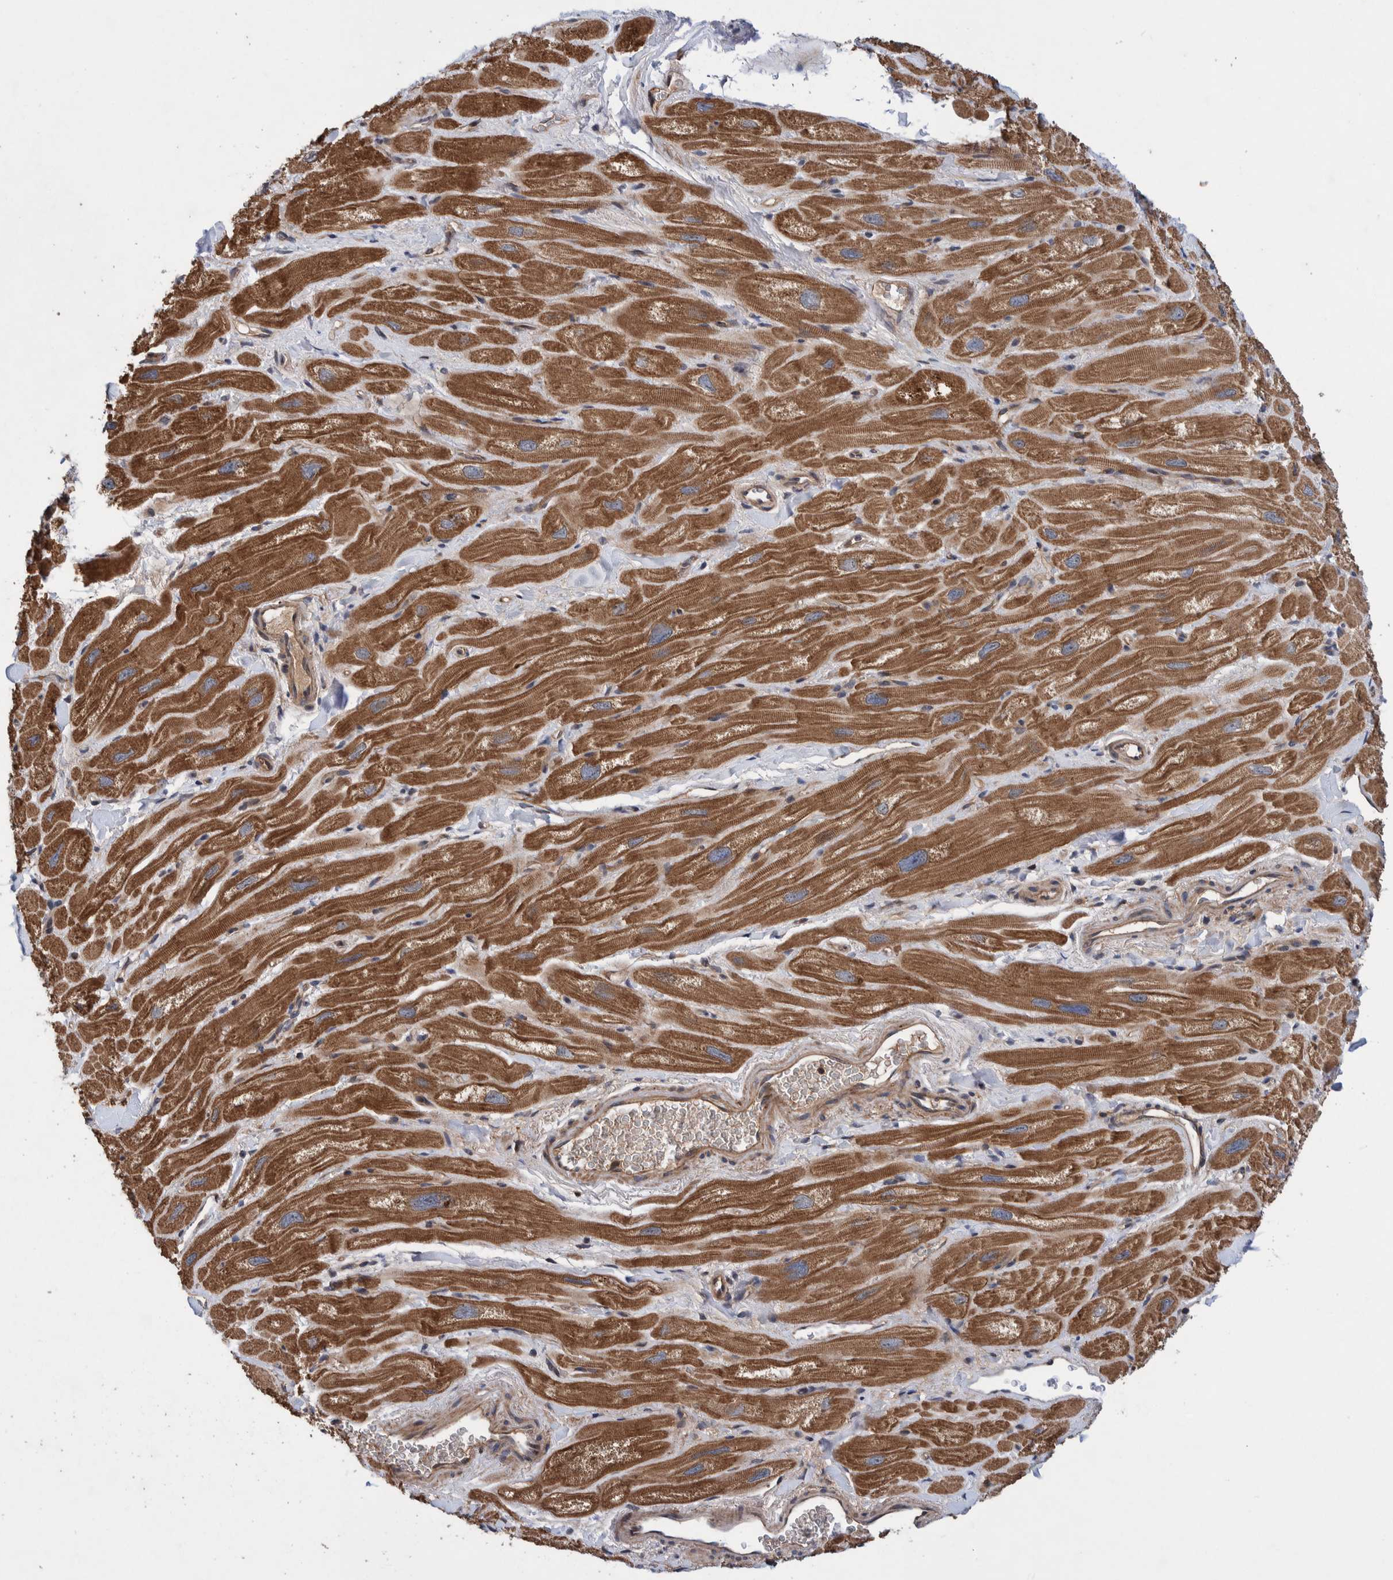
{"staining": {"intensity": "moderate", "quantity": ">75%", "location": "cytoplasmic/membranous"}, "tissue": "heart muscle", "cell_type": "Cardiomyocytes", "image_type": "normal", "snomed": [{"axis": "morphology", "description": "Normal tissue, NOS"}, {"axis": "topography", "description": "Heart"}], "caption": "The image shows staining of normal heart muscle, revealing moderate cytoplasmic/membranous protein expression (brown color) within cardiomyocytes. (Stains: DAB in brown, nuclei in blue, Microscopy: brightfield microscopy at high magnification).", "gene": "PIK3R6", "patient": {"sex": "male", "age": 49}}